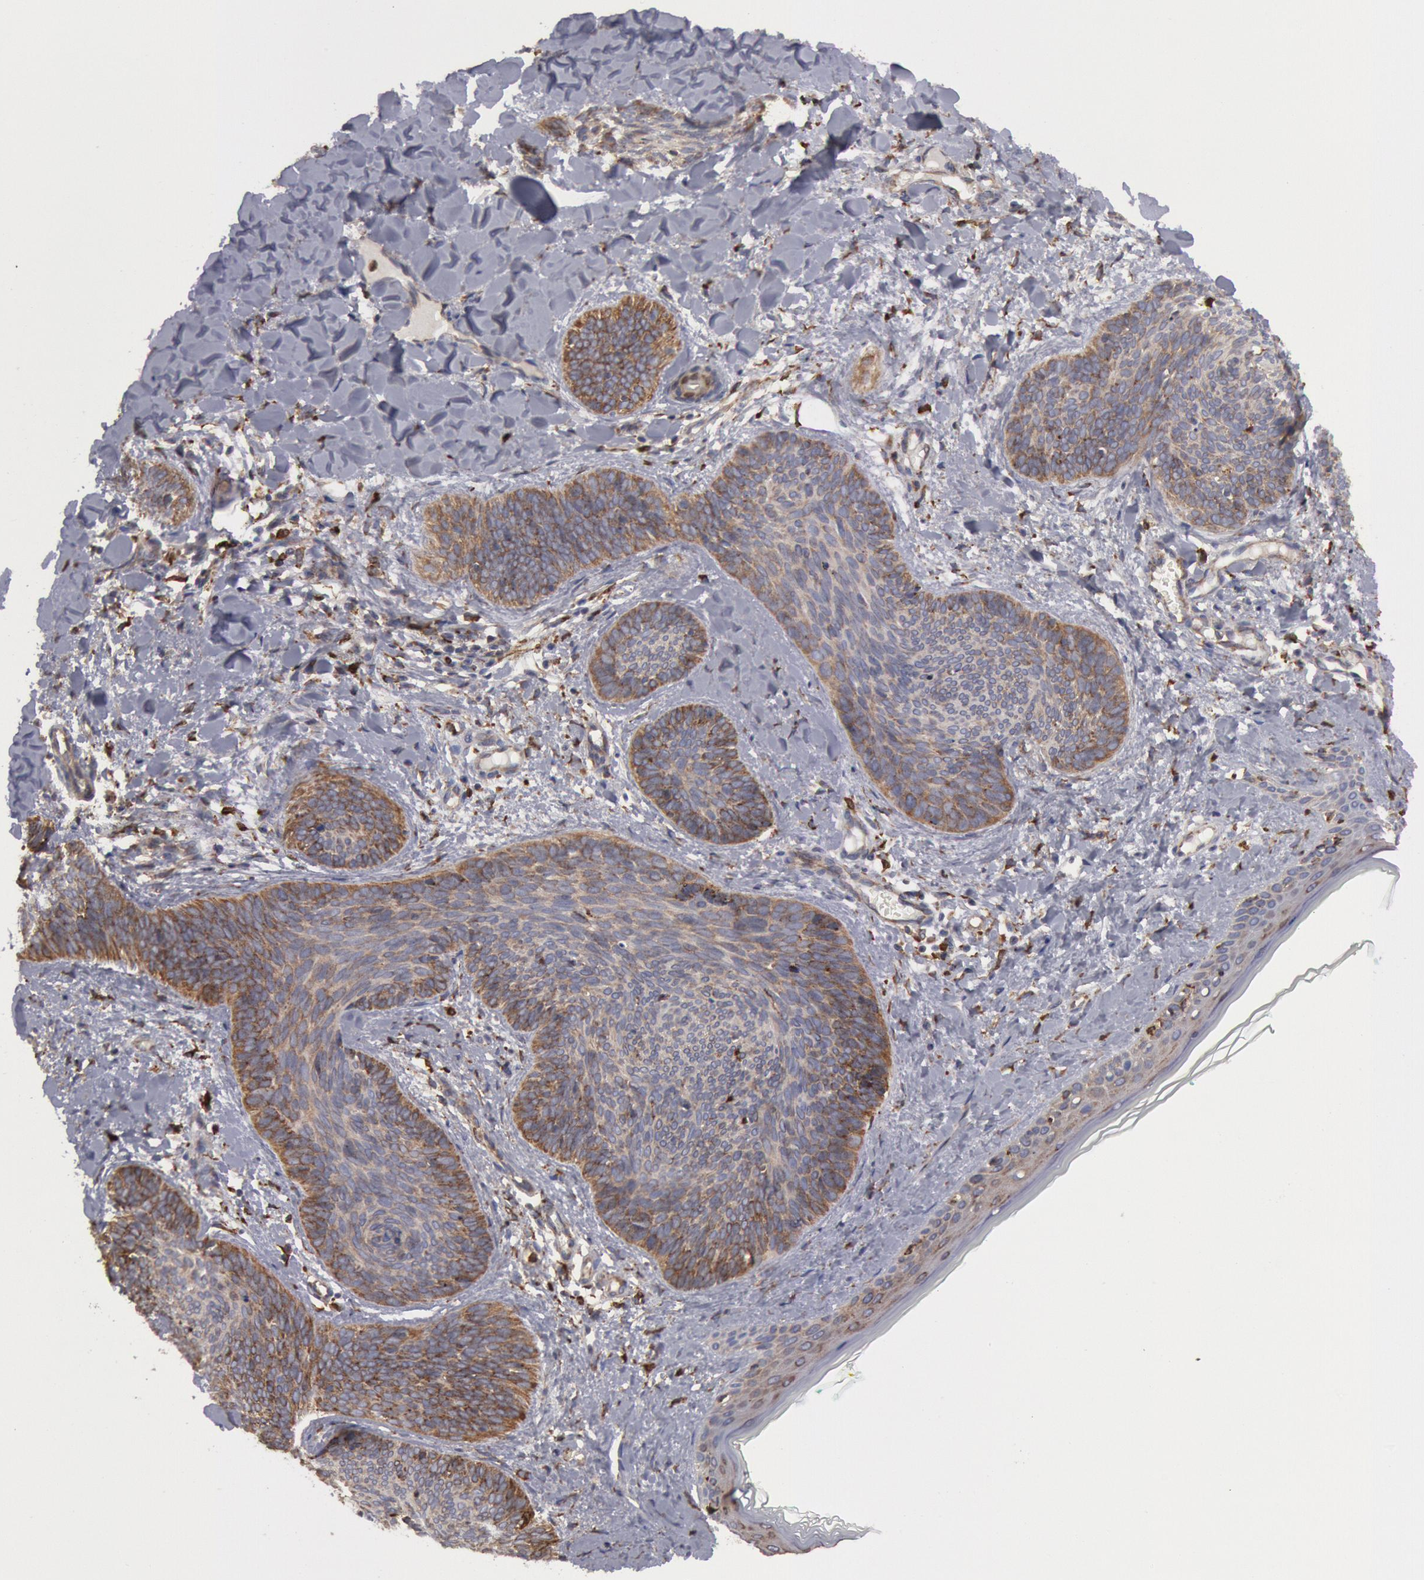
{"staining": {"intensity": "weak", "quantity": "25%-75%", "location": "cytoplasmic/membranous"}, "tissue": "skin cancer", "cell_type": "Tumor cells", "image_type": "cancer", "snomed": [{"axis": "morphology", "description": "Basal cell carcinoma"}, {"axis": "topography", "description": "Skin"}], "caption": "Immunohistochemistry micrograph of neoplastic tissue: skin cancer stained using immunohistochemistry displays low levels of weak protein expression localized specifically in the cytoplasmic/membranous of tumor cells, appearing as a cytoplasmic/membranous brown color.", "gene": "ERP44", "patient": {"sex": "female", "age": 81}}